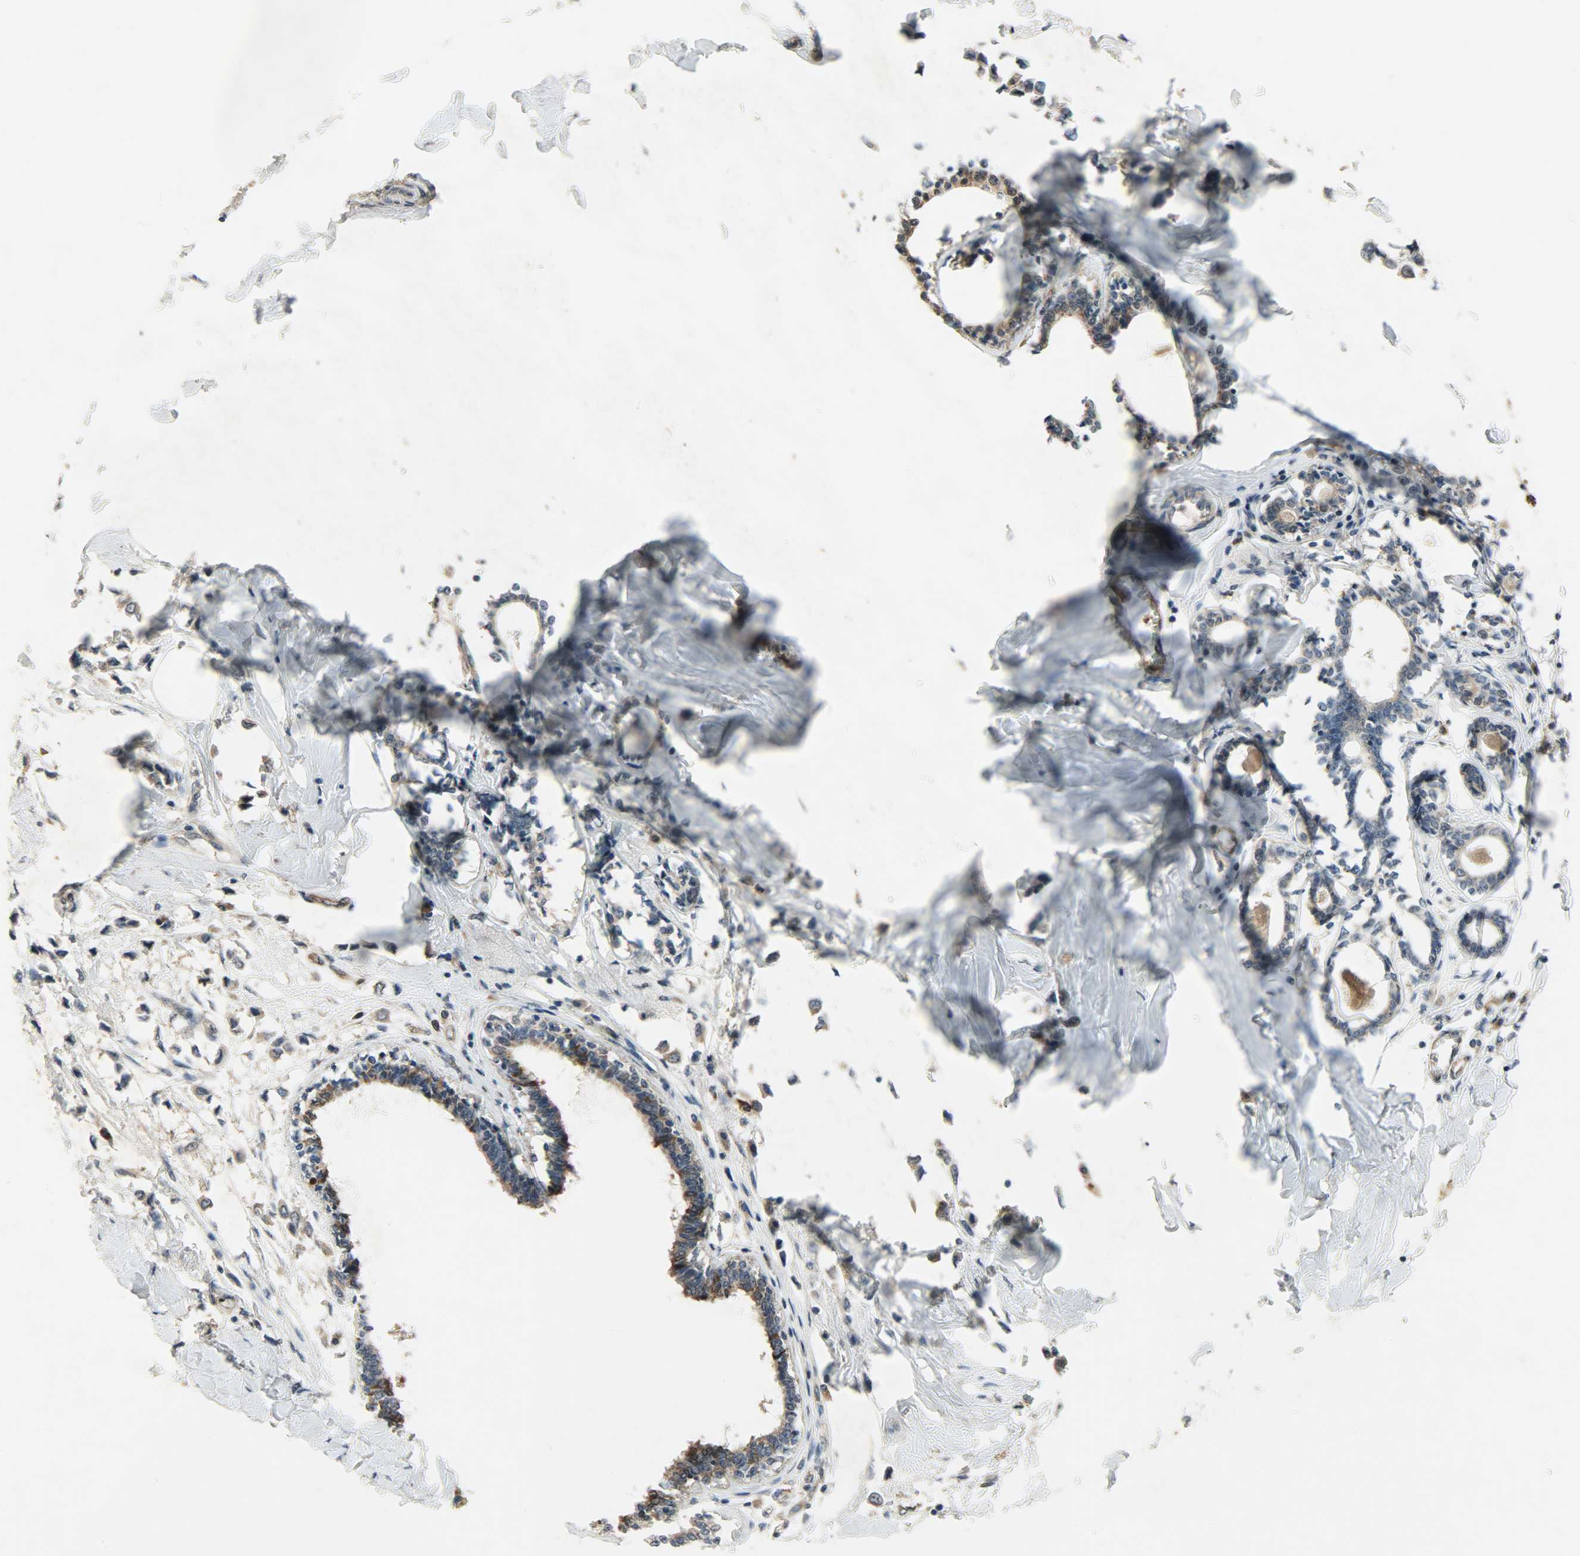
{"staining": {"intensity": "moderate", "quantity": ">75%", "location": "cytoplasmic/membranous"}, "tissue": "breast cancer", "cell_type": "Tumor cells", "image_type": "cancer", "snomed": [{"axis": "morphology", "description": "Lobular carcinoma"}, {"axis": "topography", "description": "Breast"}], "caption": "A medium amount of moderate cytoplasmic/membranous positivity is appreciated in approximately >75% of tumor cells in breast lobular carcinoma tissue. (DAB IHC with brightfield microscopy, high magnification).", "gene": "AMT", "patient": {"sex": "female", "age": 51}}